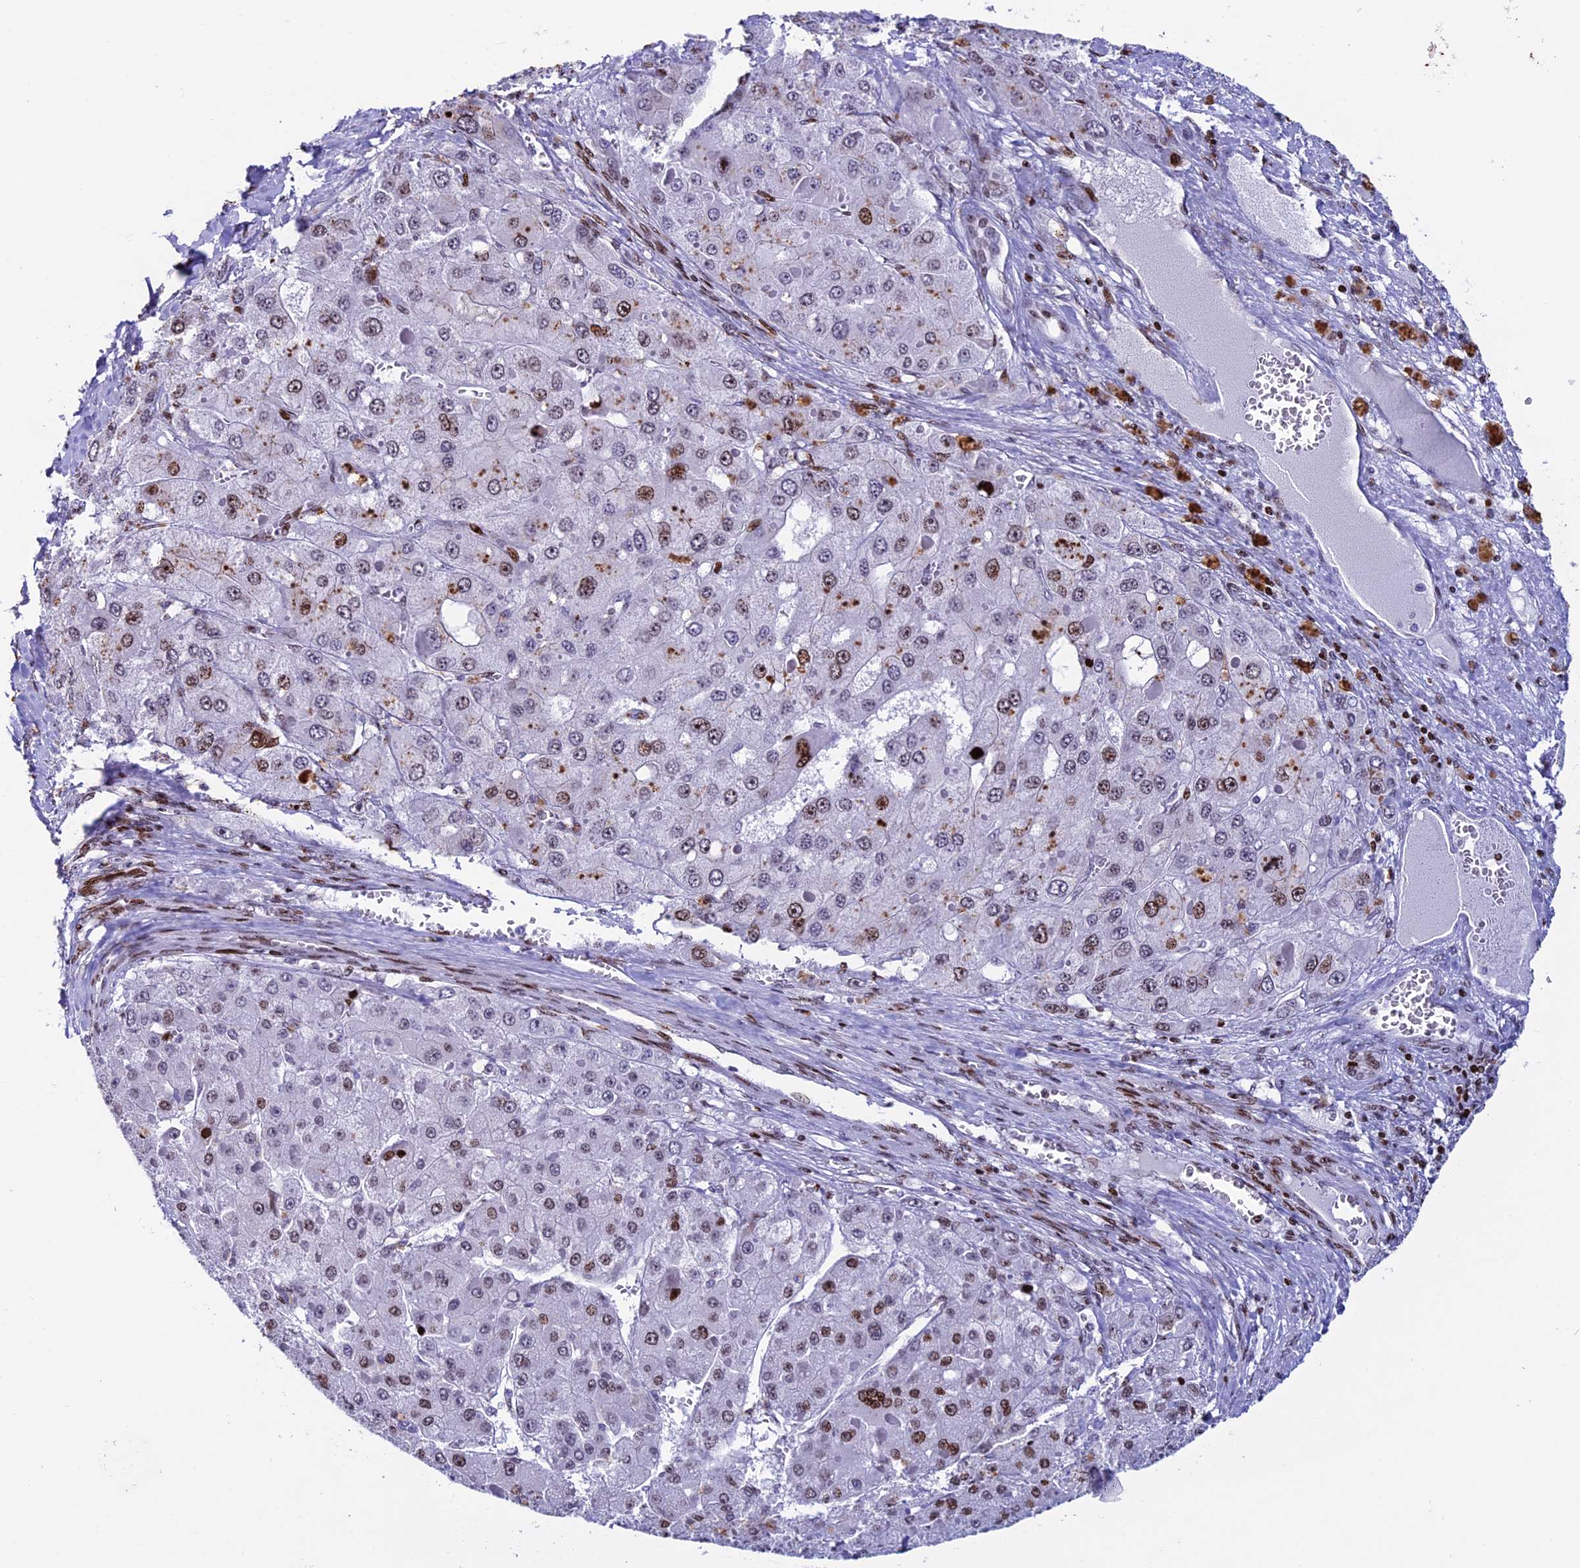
{"staining": {"intensity": "moderate", "quantity": "<25%", "location": "nuclear"}, "tissue": "liver cancer", "cell_type": "Tumor cells", "image_type": "cancer", "snomed": [{"axis": "morphology", "description": "Carcinoma, Hepatocellular, NOS"}, {"axis": "topography", "description": "Liver"}], "caption": "The histopathology image demonstrates staining of hepatocellular carcinoma (liver), revealing moderate nuclear protein staining (brown color) within tumor cells.", "gene": "BTBD3", "patient": {"sex": "female", "age": 73}}